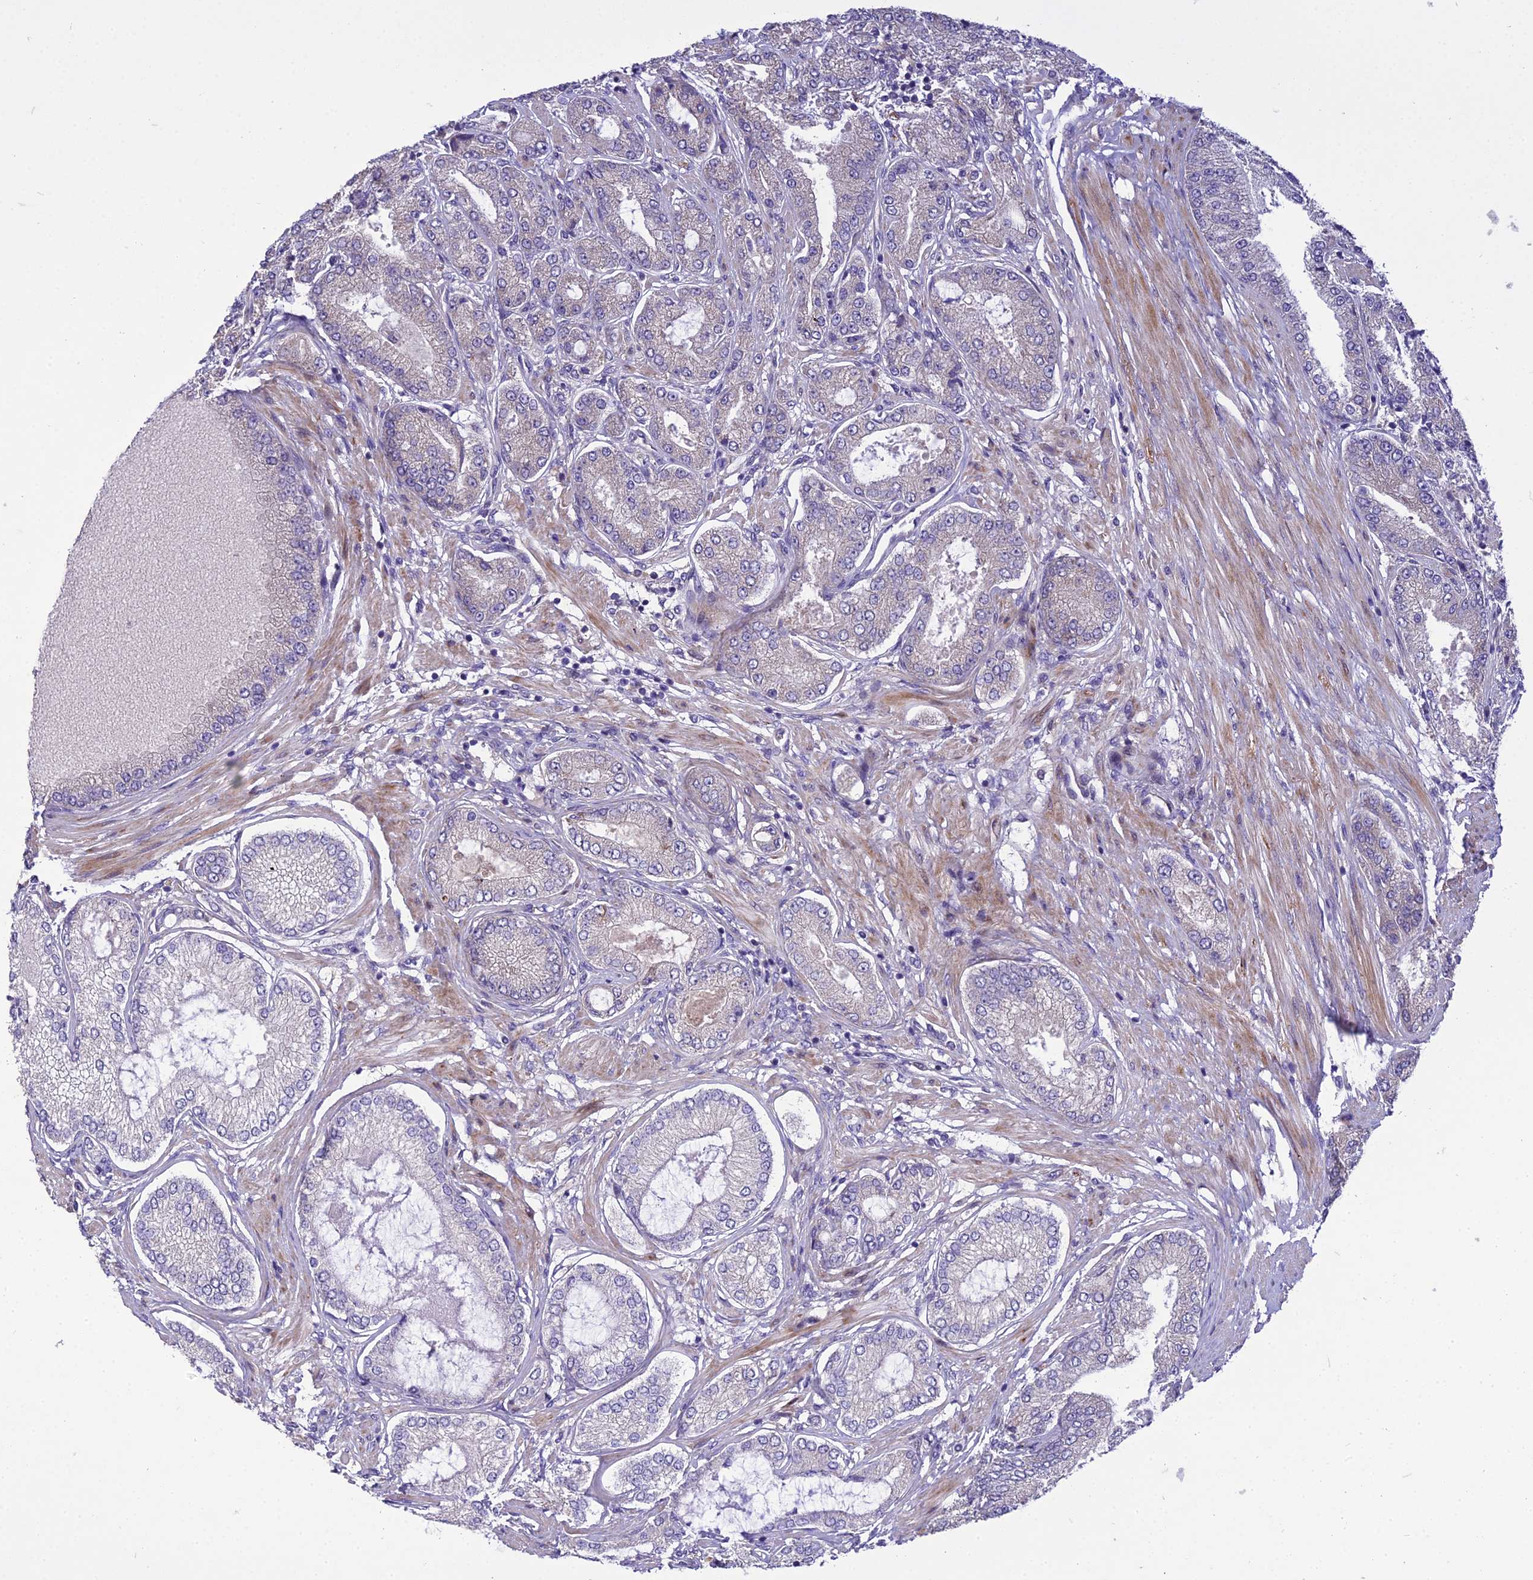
{"staining": {"intensity": "negative", "quantity": "none", "location": "none"}, "tissue": "prostate cancer", "cell_type": "Tumor cells", "image_type": "cancer", "snomed": [{"axis": "morphology", "description": "Adenocarcinoma, High grade"}, {"axis": "topography", "description": "Prostate"}], "caption": "Immunohistochemistry of prostate adenocarcinoma (high-grade) reveals no positivity in tumor cells.", "gene": "ADIPOR2", "patient": {"sex": "male", "age": 71}}